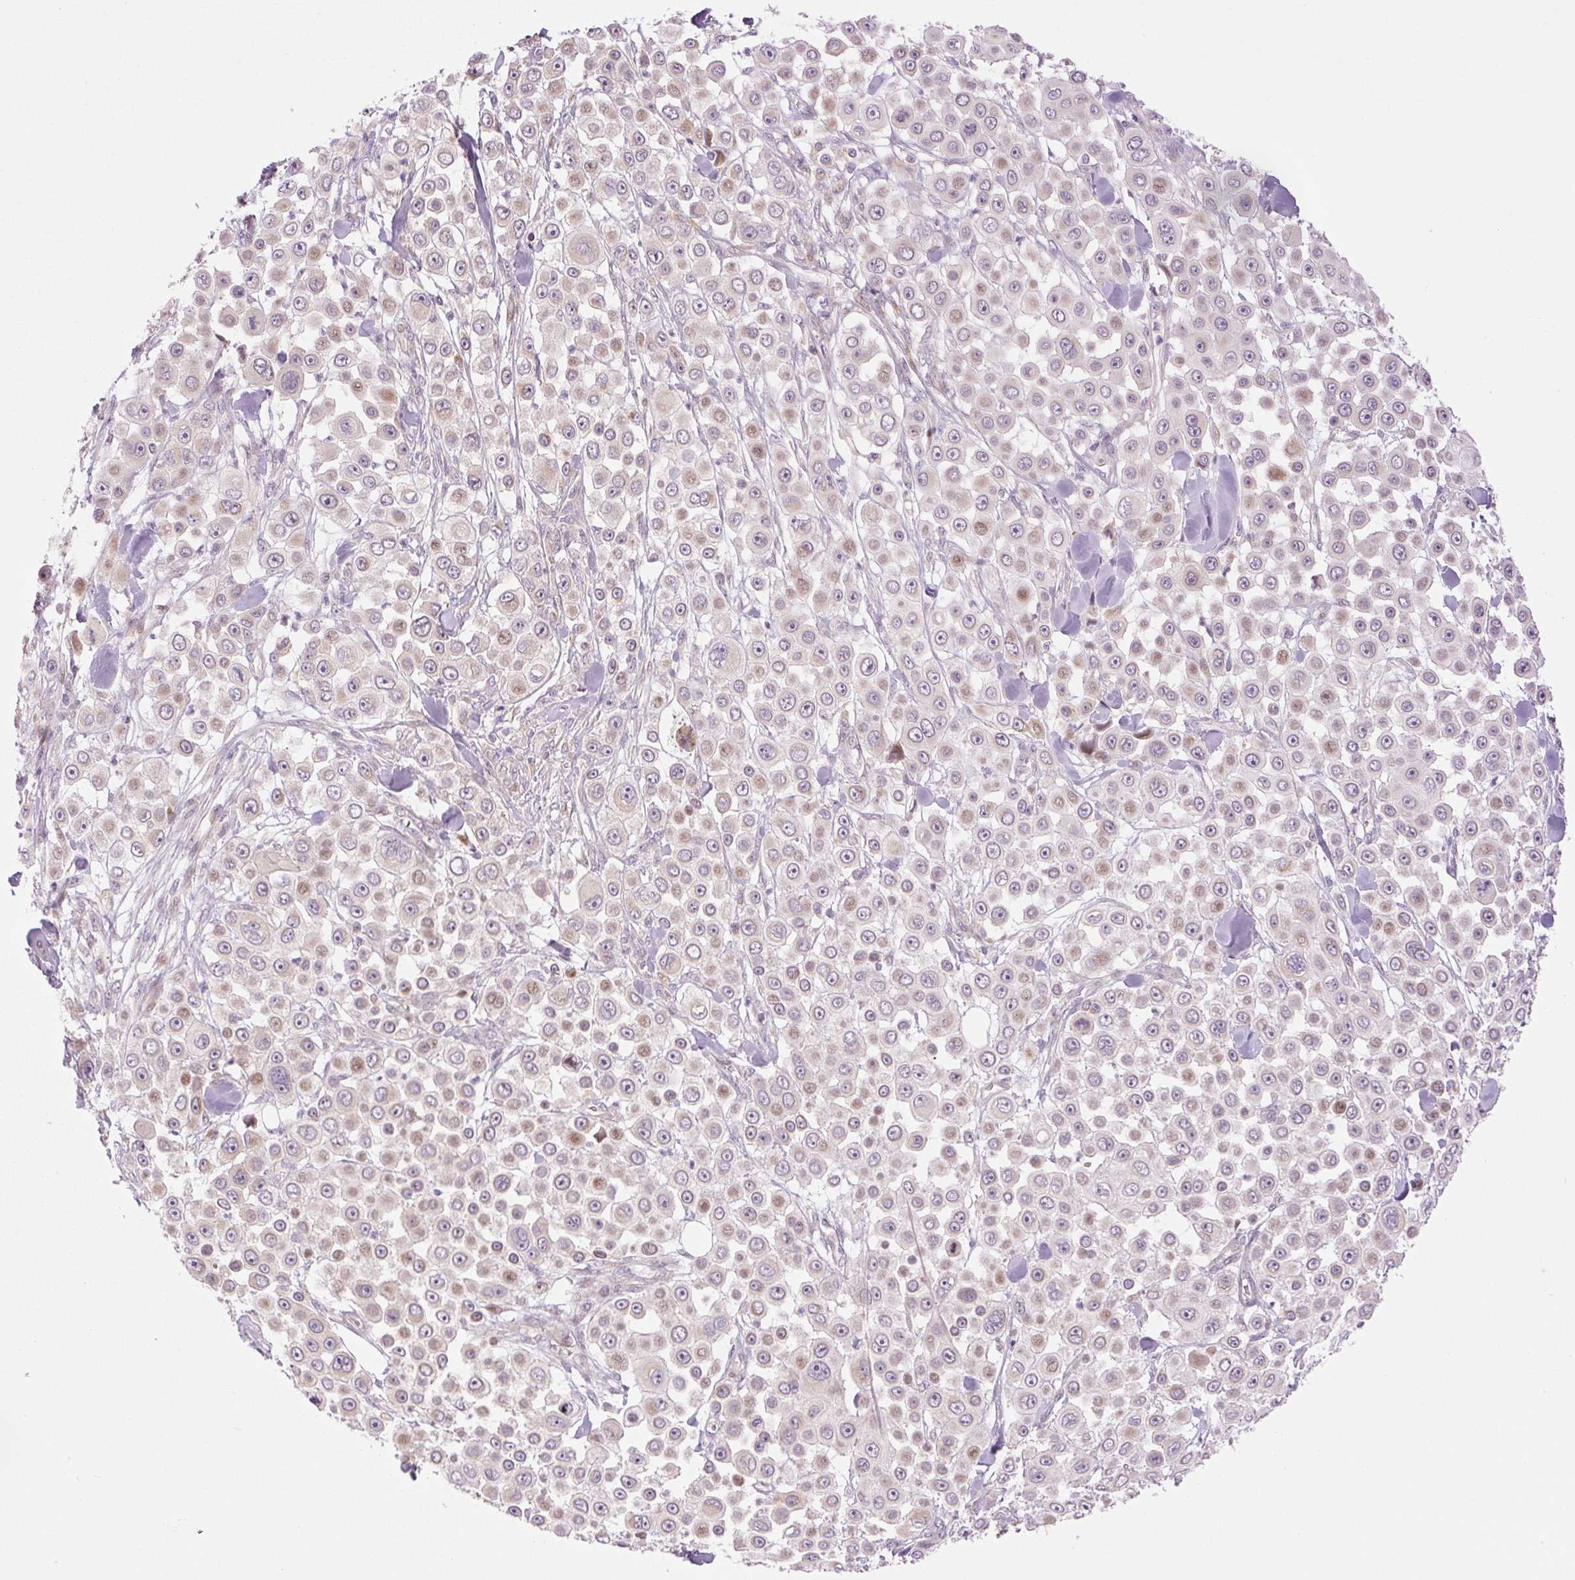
{"staining": {"intensity": "weak", "quantity": "25%-75%", "location": "nuclear"}, "tissue": "skin cancer", "cell_type": "Tumor cells", "image_type": "cancer", "snomed": [{"axis": "morphology", "description": "Squamous cell carcinoma, NOS"}, {"axis": "topography", "description": "Skin"}], "caption": "Immunohistochemical staining of human skin squamous cell carcinoma exhibits low levels of weak nuclear positivity in about 25%-75% of tumor cells.", "gene": "ZNF394", "patient": {"sex": "male", "age": 67}}